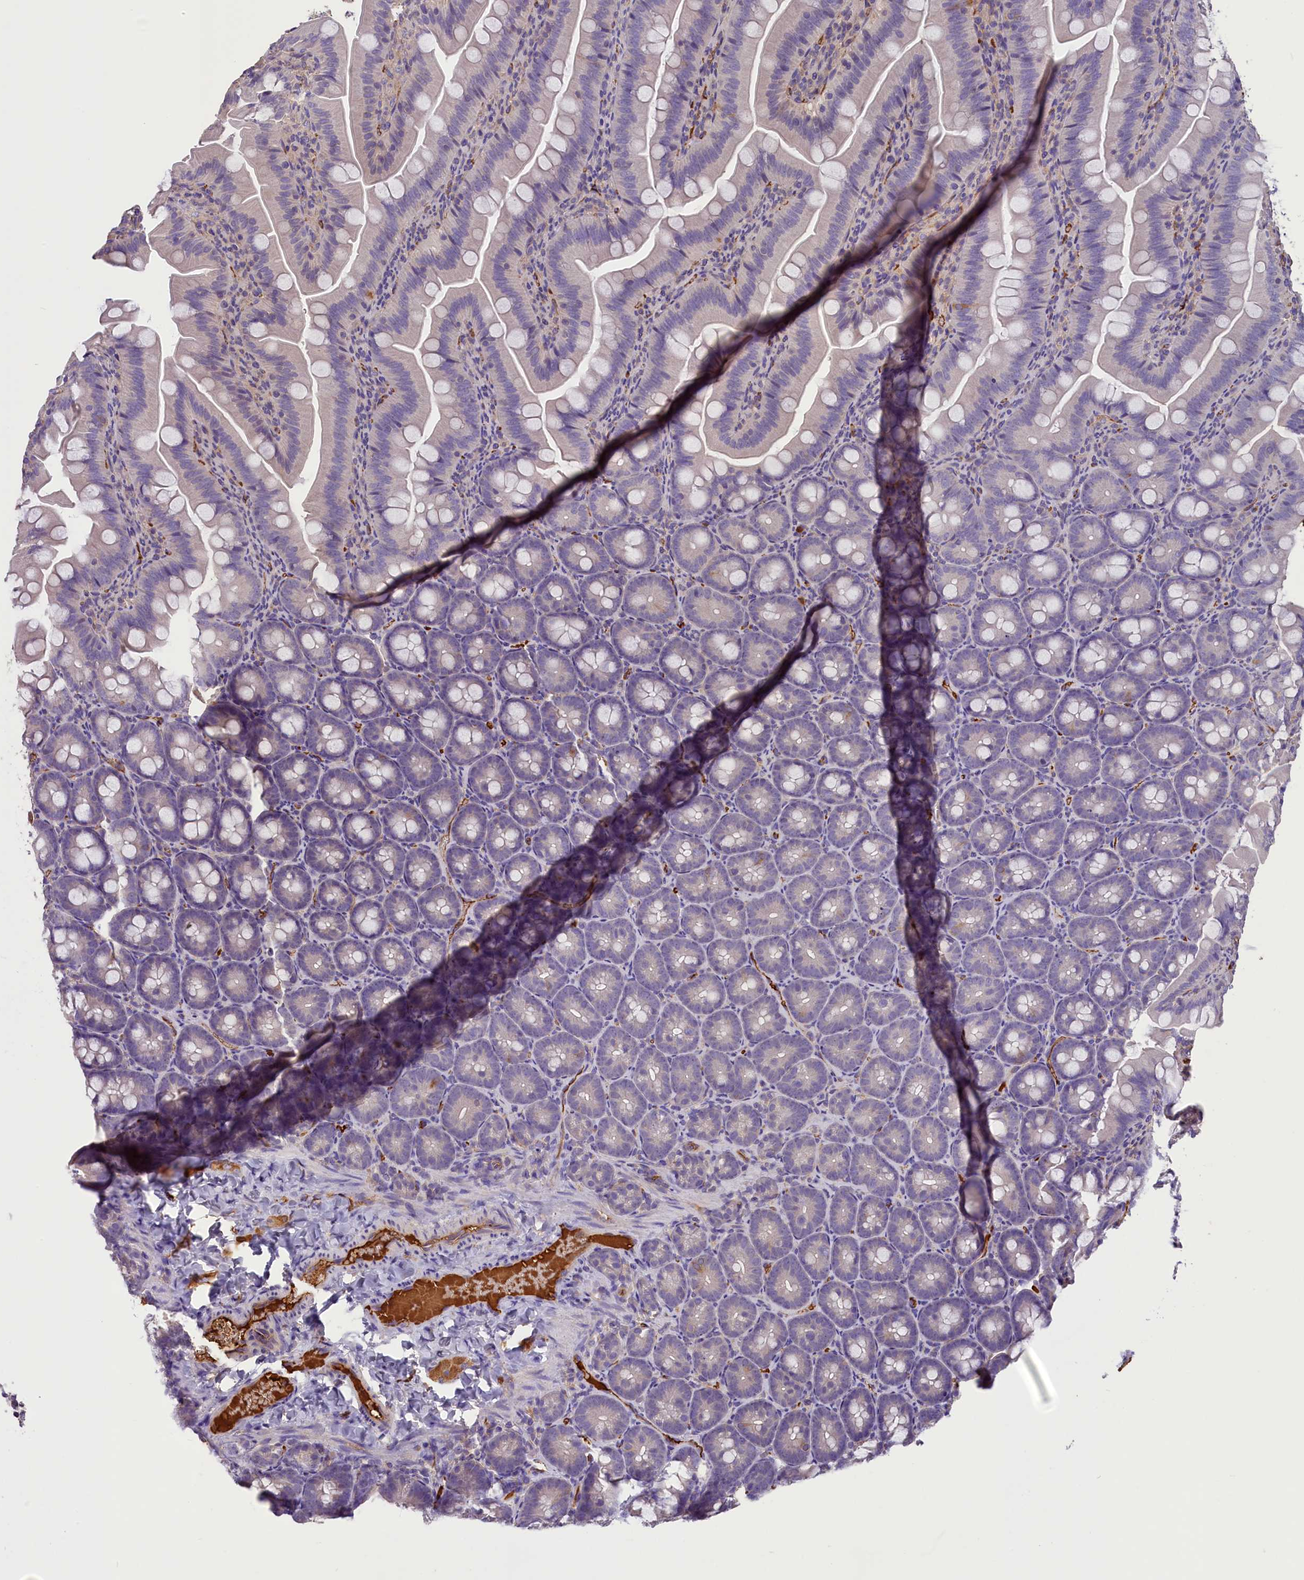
{"staining": {"intensity": "negative", "quantity": "none", "location": "none"}, "tissue": "appendix", "cell_type": "Glandular cells", "image_type": "normal", "snomed": [{"axis": "morphology", "description": "Normal tissue, NOS"}, {"axis": "topography", "description": "Appendix"}], "caption": "A high-resolution photomicrograph shows IHC staining of unremarkable appendix, which displays no significant expression in glandular cells.", "gene": "AP3B2", "patient": {"sex": "female", "age": 33}}